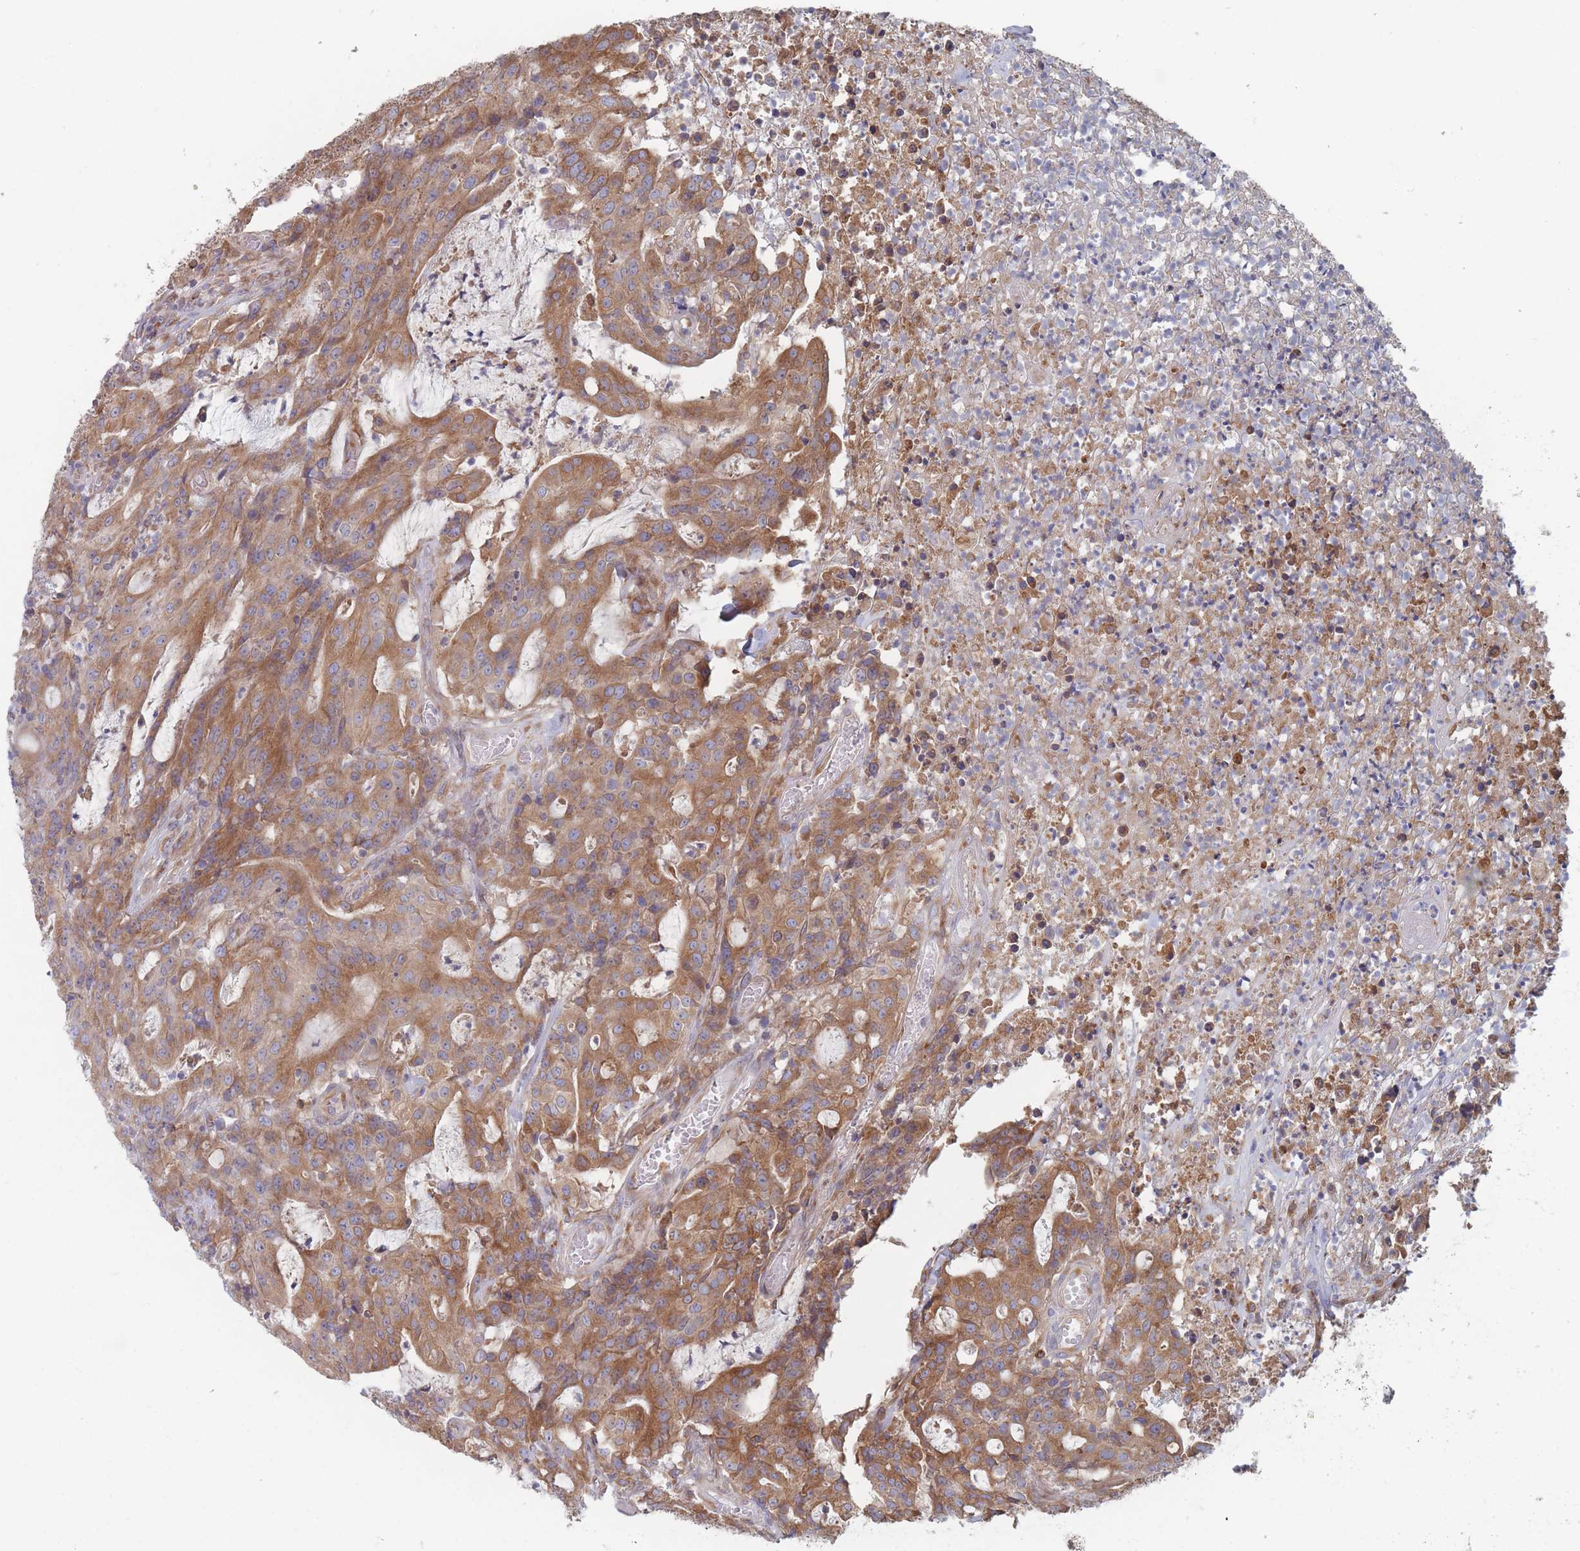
{"staining": {"intensity": "moderate", "quantity": ">75%", "location": "cytoplasmic/membranous"}, "tissue": "colorectal cancer", "cell_type": "Tumor cells", "image_type": "cancer", "snomed": [{"axis": "morphology", "description": "Adenocarcinoma, NOS"}, {"axis": "topography", "description": "Colon"}], "caption": "A brown stain labels moderate cytoplasmic/membranous positivity of a protein in human colorectal cancer tumor cells.", "gene": "KDSR", "patient": {"sex": "male", "age": 83}}